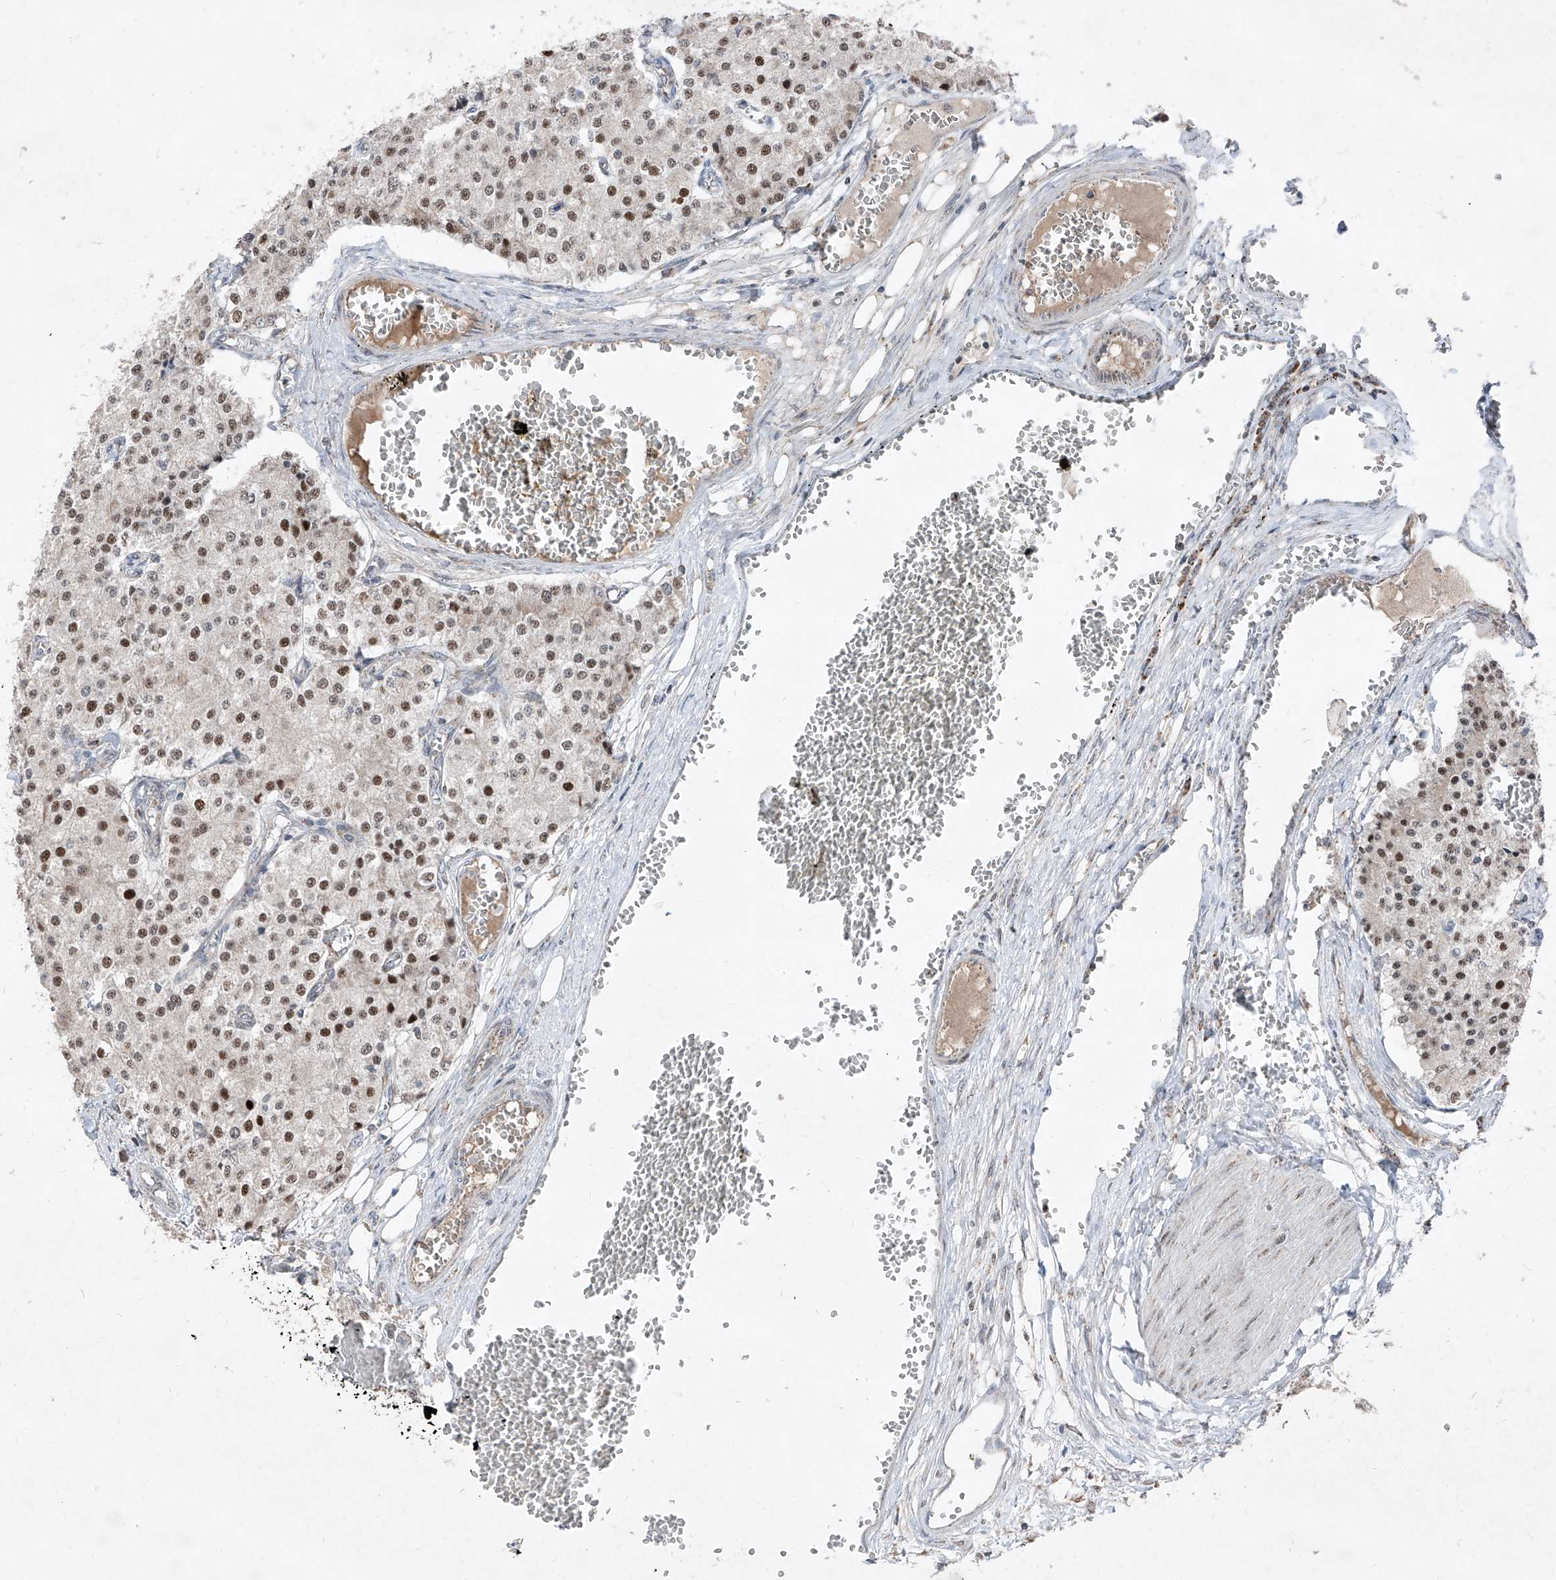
{"staining": {"intensity": "moderate", "quantity": "25%-75%", "location": "nuclear"}, "tissue": "carcinoid", "cell_type": "Tumor cells", "image_type": "cancer", "snomed": [{"axis": "morphology", "description": "Carcinoid, malignant, NOS"}, {"axis": "topography", "description": "Colon"}], "caption": "This photomicrograph exhibits IHC staining of carcinoid (malignant), with medium moderate nuclear expression in about 25%-75% of tumor cells.", "gene": "NDUFB3", "patient": {"sex": "female", "age": 52}}